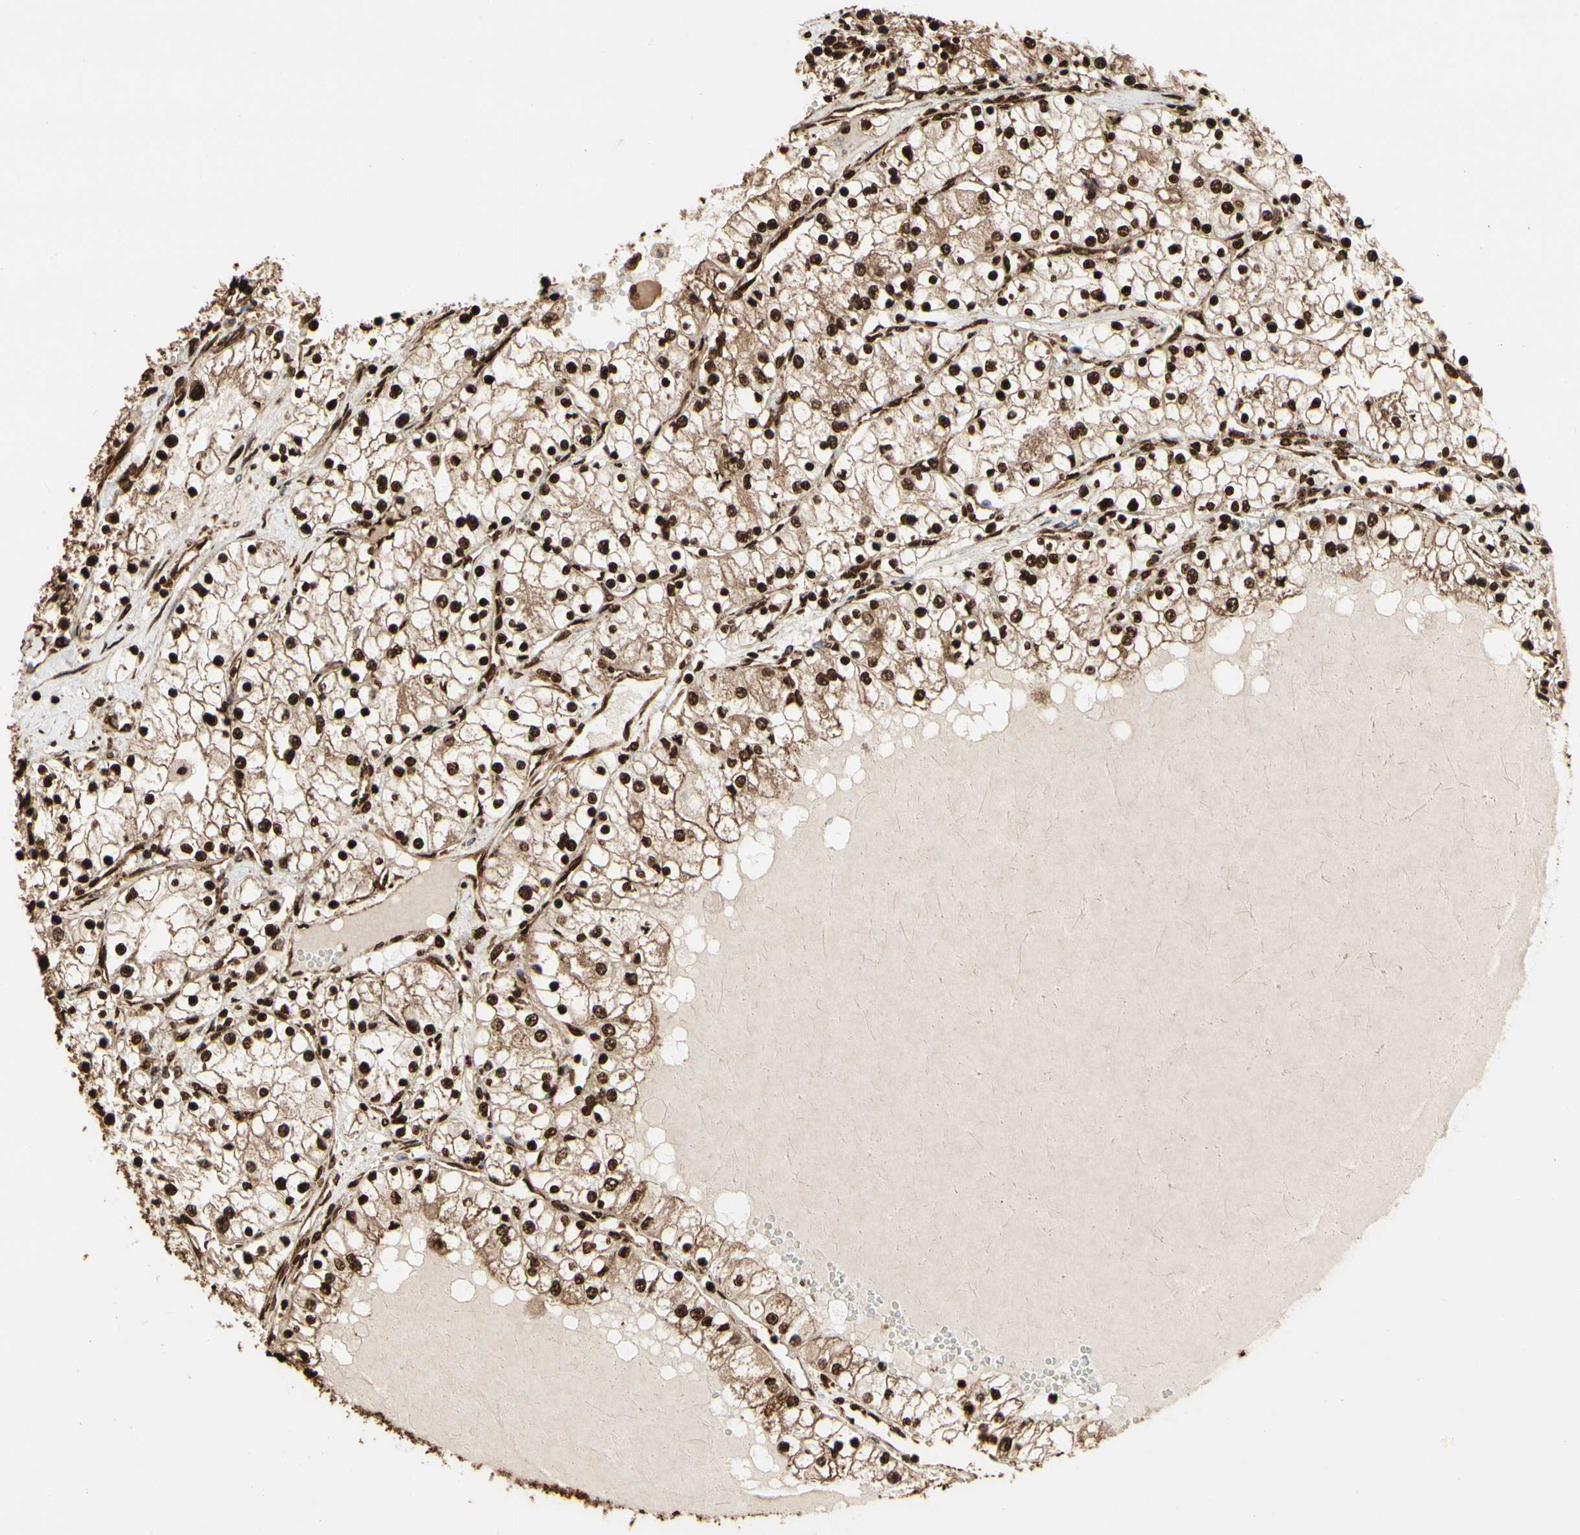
{"staining": {"intensity": "strong", "quantity": ">75%", "location": "cytoplasmic/membranous,nuclear"}, "tissue": "renal cancer", "cell_type": "Tumor cells", "image_type": "cancer", "snomed": [{"axis": "morphology", "description": "Adenocarcinoma, NOS"}, {"axis": "topography", "description": "Kidney"}], "caption": "This histopathology image reveals renal cancer (adenocarcinoma) stained with immunohistochemistry (IHC) to label a protein in brown. The cytoplasmic/membranous and nuclear of tumor cells show strong positivity for the protein. Nuclei are counter-stained blue.", "gene": "HNRNPK", "patient": {"sex": "male", "age": 68}}